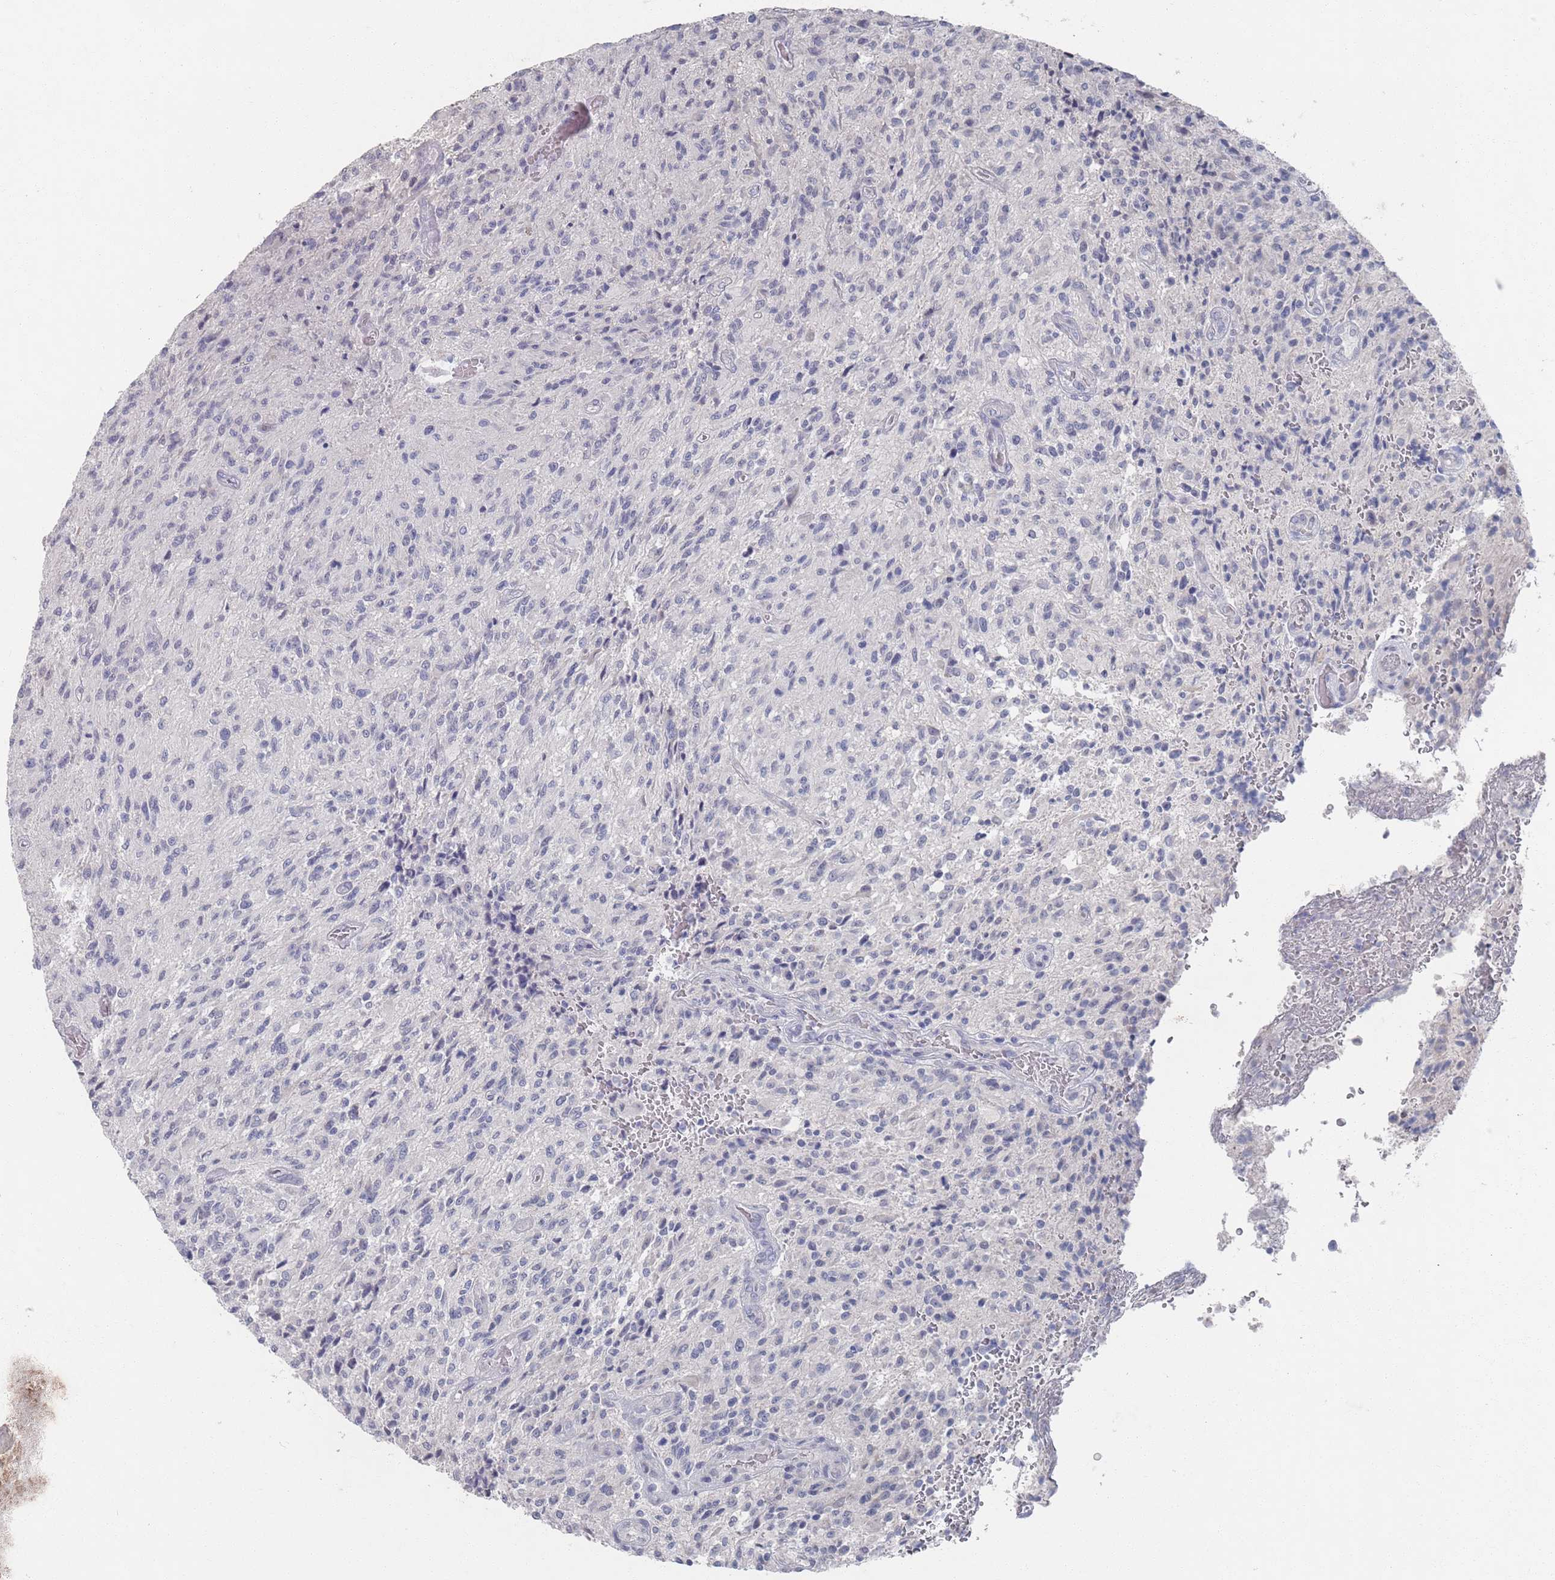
{"staining": {"intensity": "negative", "quantity": "none", "location": "none"}, "tissue": "glioma", "cell_type": "Tumor cells", "image_type": "cancer", "snomed": [{"axis": "morphology", "description": "Normal tissue, NOS"}, {"axis": "morphology", "description": "Glioma, malignant, High grade"}, {"axis": "topography", "description": "Cerebral cortex"}], "caption": "This is an IHC histopathology image of high-grade glioma (malignant). There is no positivity in tumor cells.", "gene": "PROM2", "patient": {"sex": "male", "age": 56}}